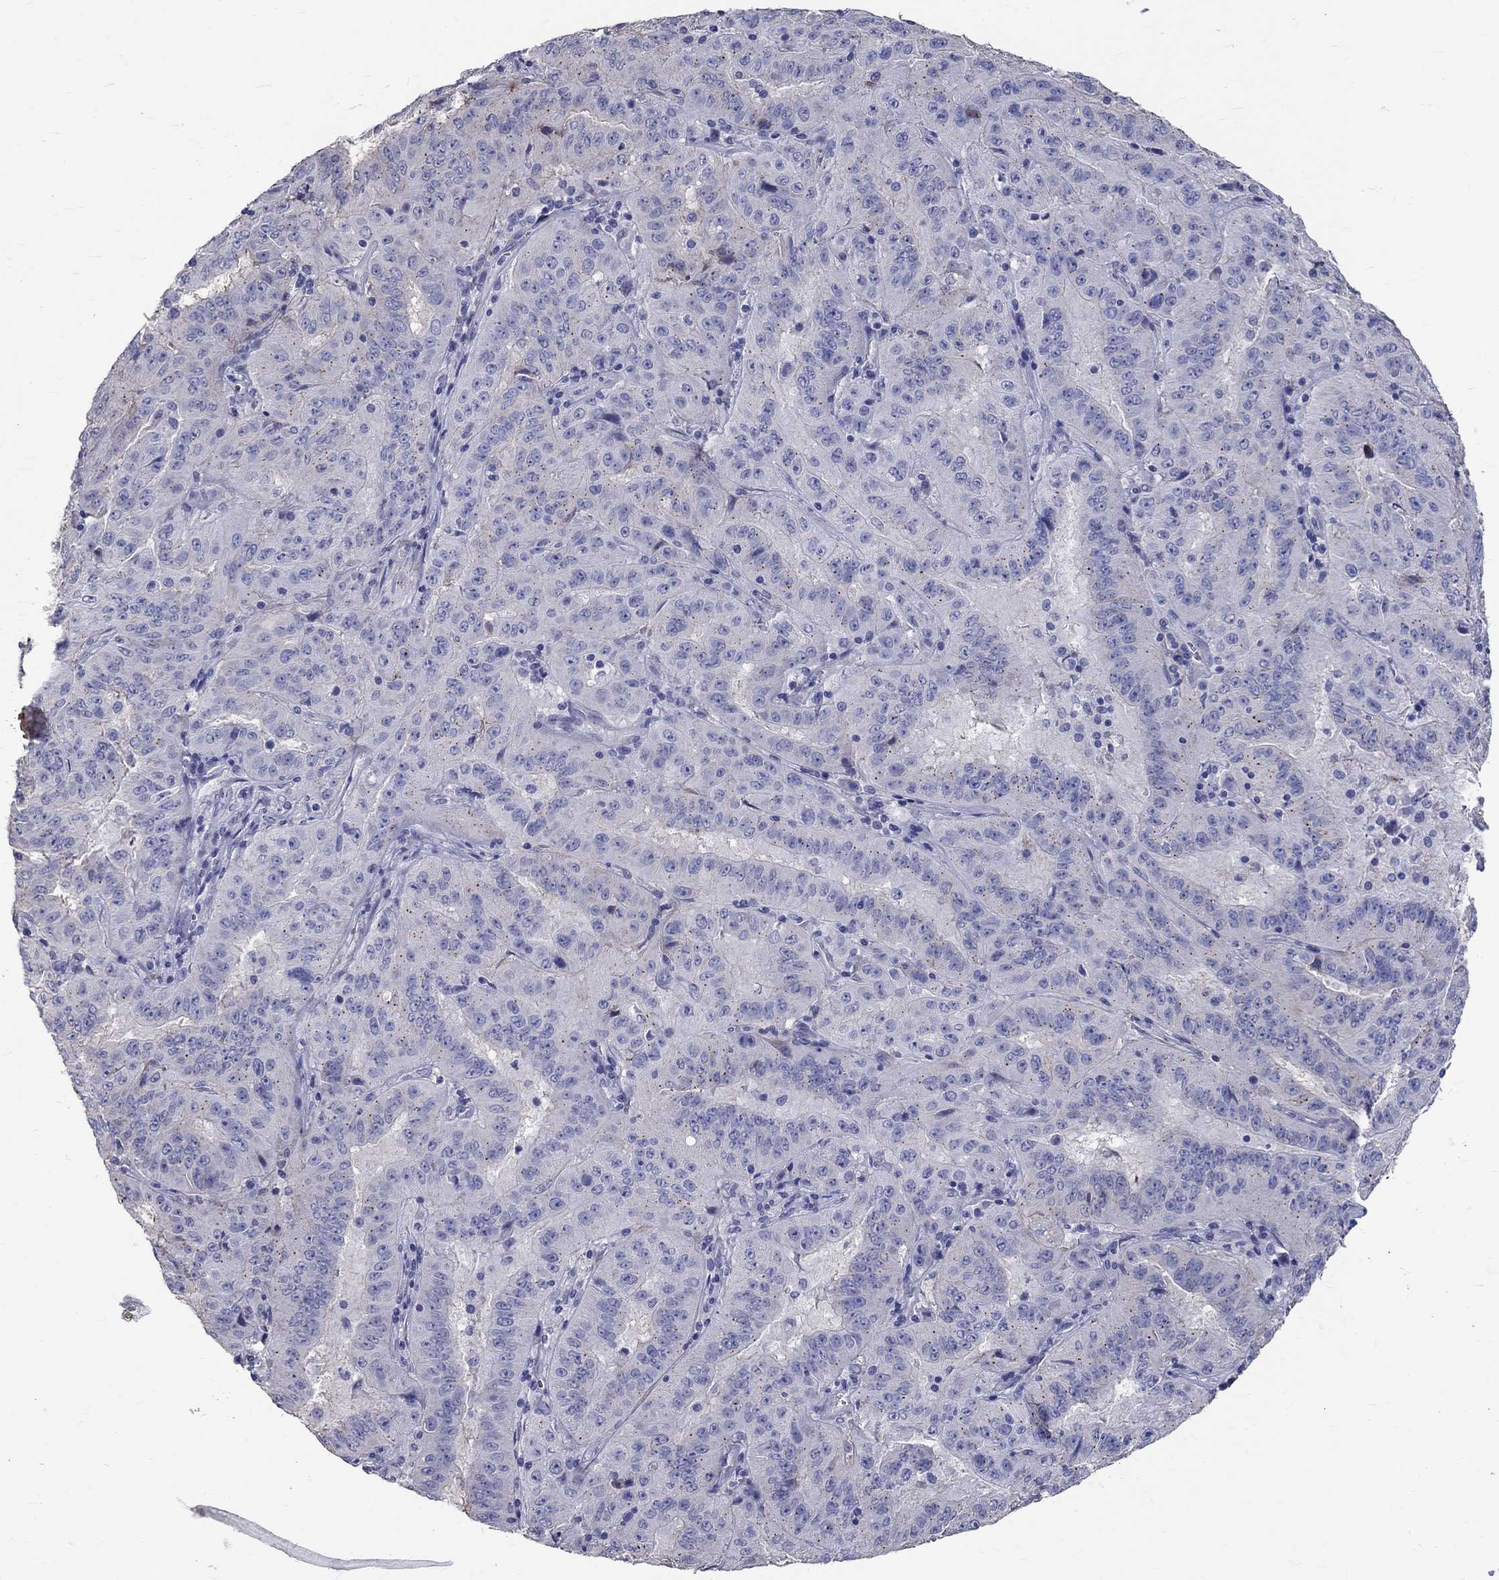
{"staining": {"intensity": "negative", "quantity": "none", "location": "none"}, "tissue": "pancreatic cancer", "cell_type": "Tumor cells", "image_type": "cancer", "snomed": [{"axis": "morphology", "description": "Adenocarcinoma, NOS"}, {"axis": "topography", "description": "Pancreas"}], "caption": "DAB immunohistochemical staining of pancreatic cancer (adenocarcinoma) displays no significant staining in tumor cells.", "gene": "ANXA10", "patient": {"sex": "male", "age": 63}}